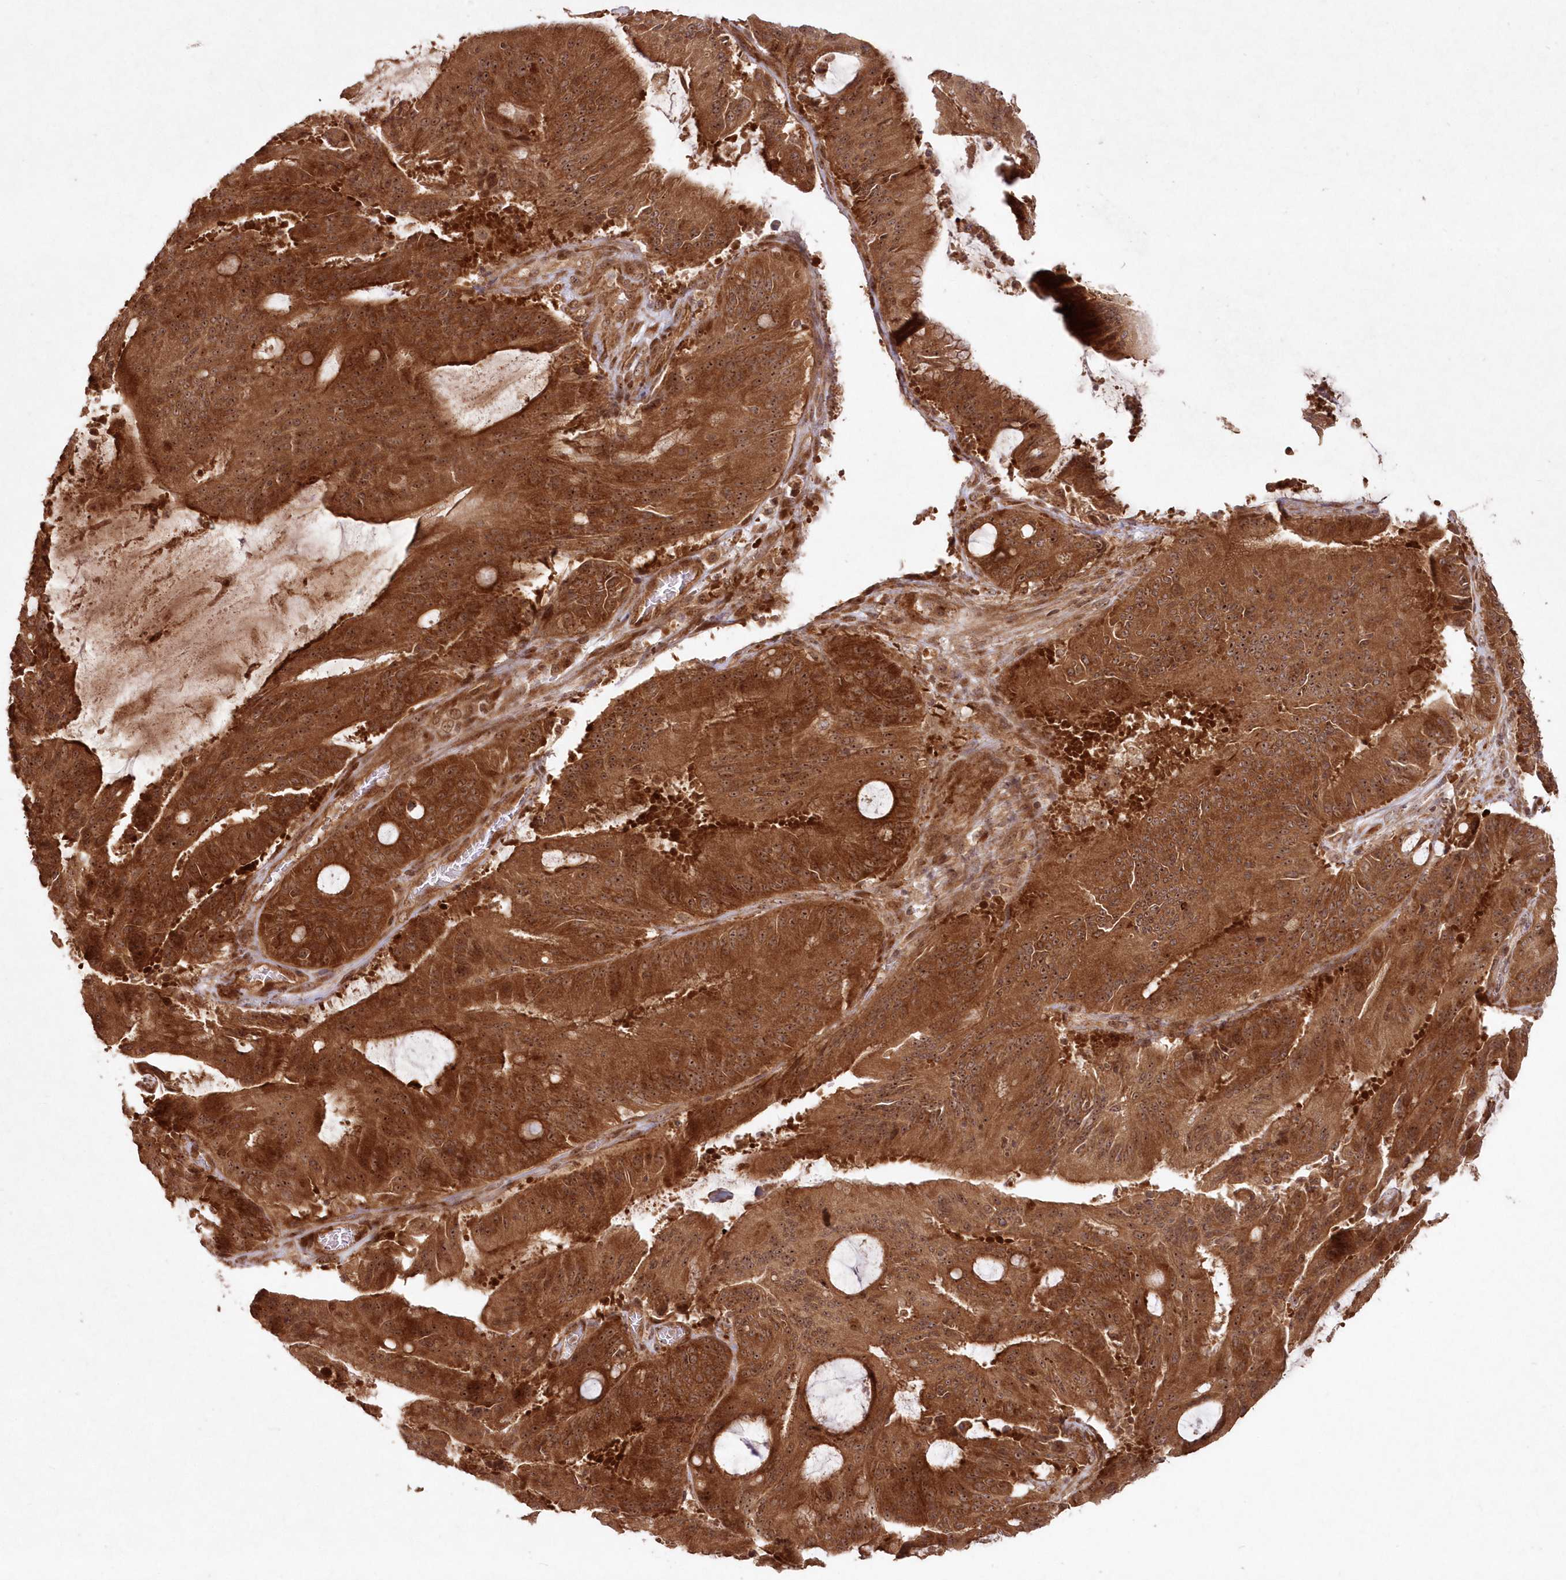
{"staining": {"intensity": "strong", "quantity": ">75%", "location": "cytoplasmic/membranous,nuclear"}, "tissue": "liver cancer", "cell_type": "Tumor cells", "image_type": "cancer", "snomed": [{"axis": "morphology", "description": "Normal tissue, NOS"}, {"axis": "morphology", "description": "Cholangiocarcinoma"}, {"axis": "topography", "description": "Liver"}, {"axis": "topography", "description": "Peripheral nerve tissue"}], "caption": "Immunohistochemical staining of liver cancer reveals high levels of strong cytoplasmic/membranous and nuclear positivity in approximately >75% of tumor cells.", "gene": "SERINC1", "patient": {"sex": "female", "age": 73}}